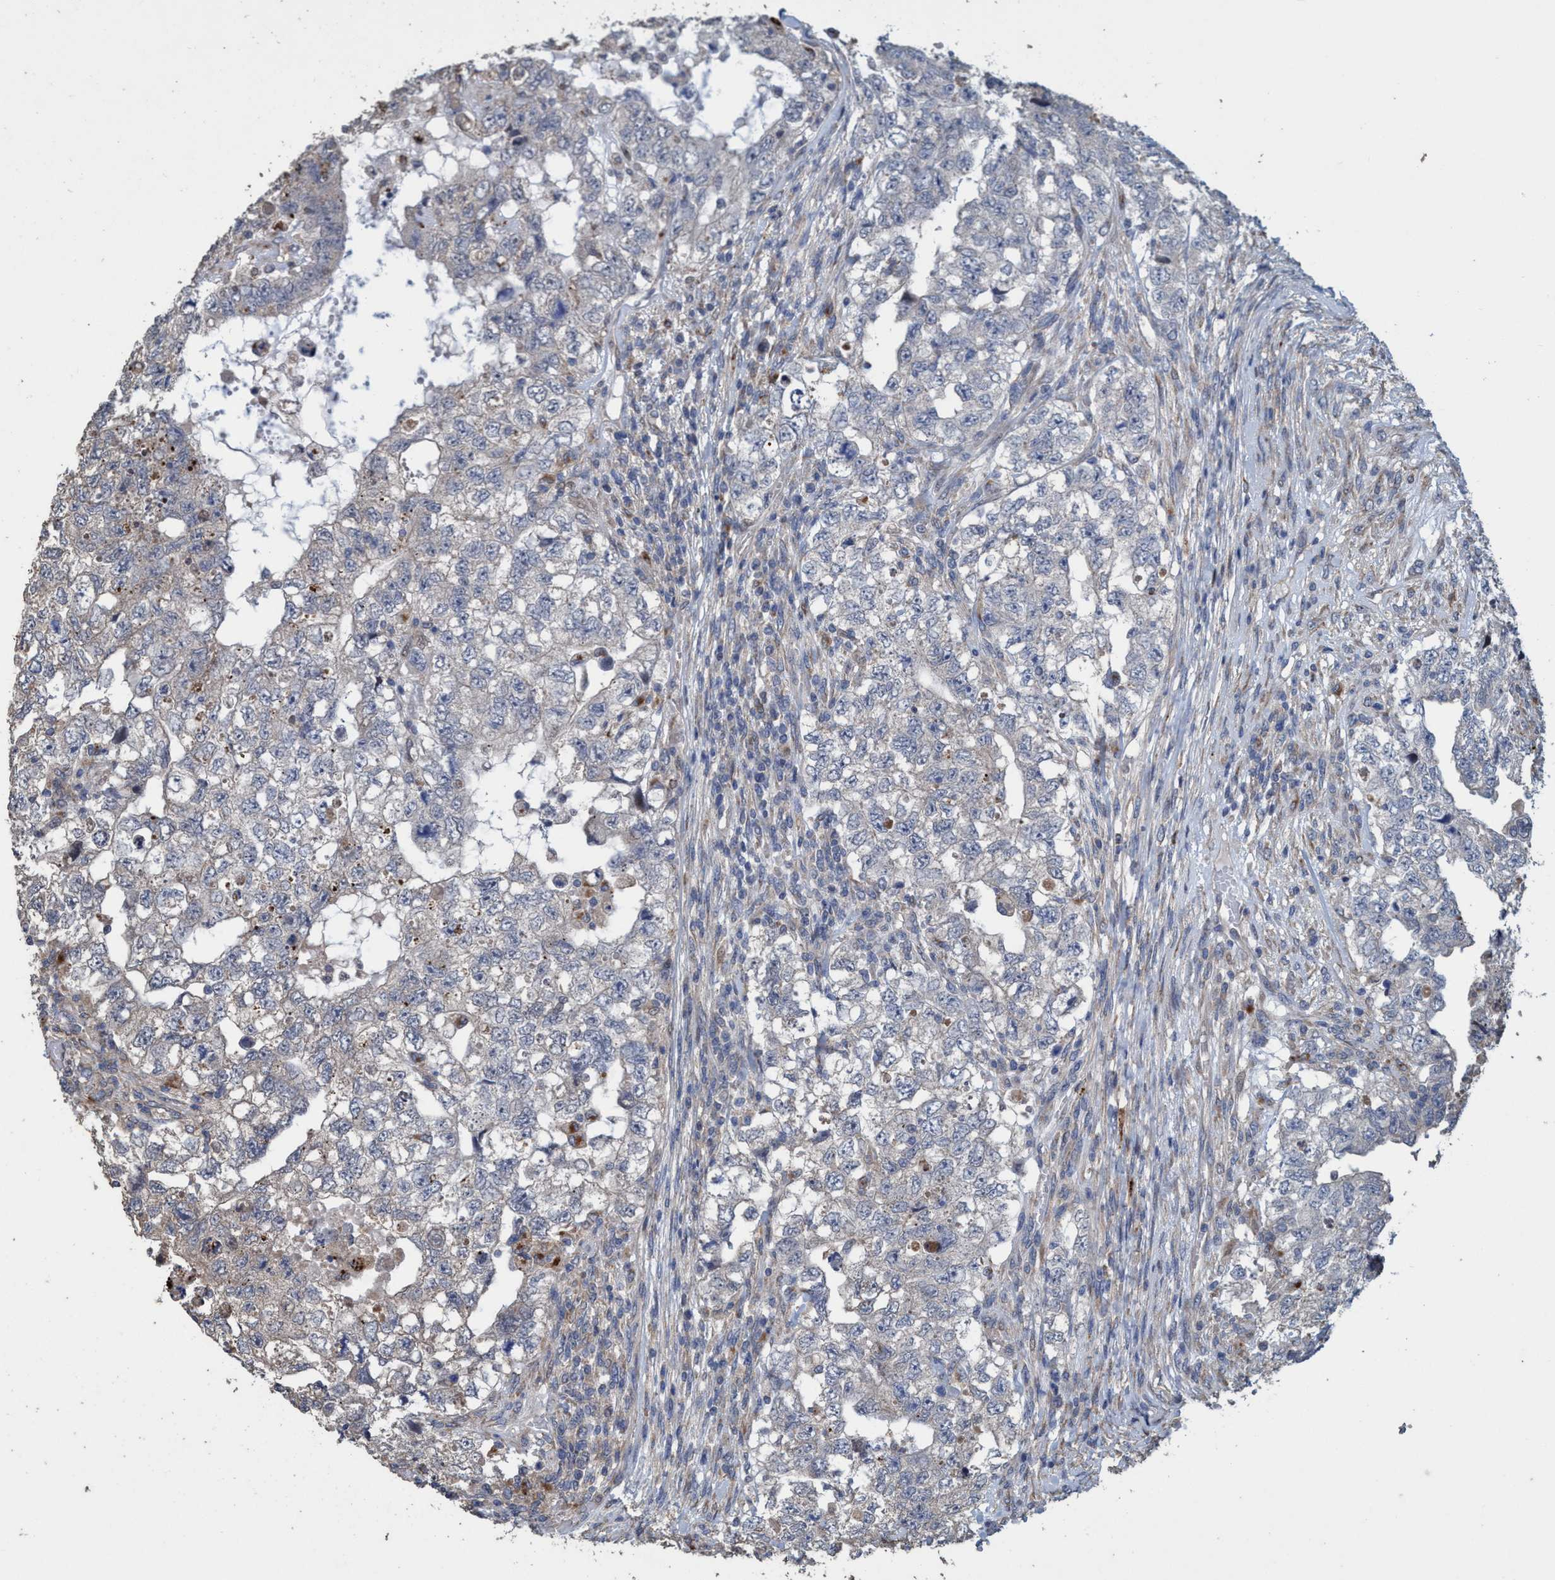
{"staining": {"intensity": "negative", "quantity": "none", "location": "none"}, "tissue": "testis cancer", "cell_type": "Tumor cells", "image_type": "cancer", "snomed": [{"axis": "morphology", "description": "Carcinoma, Embryonal, NOS"}, {"axis": "topography", "description": "Testis"}], "caption": "Immunohistochemistry (IHC) micrograph of testis cancer stained for a protein (brown), which exhibits no expression in tumor cells.", "gene": "BBS9", "patient": {"sex": "male", "age": 36}}